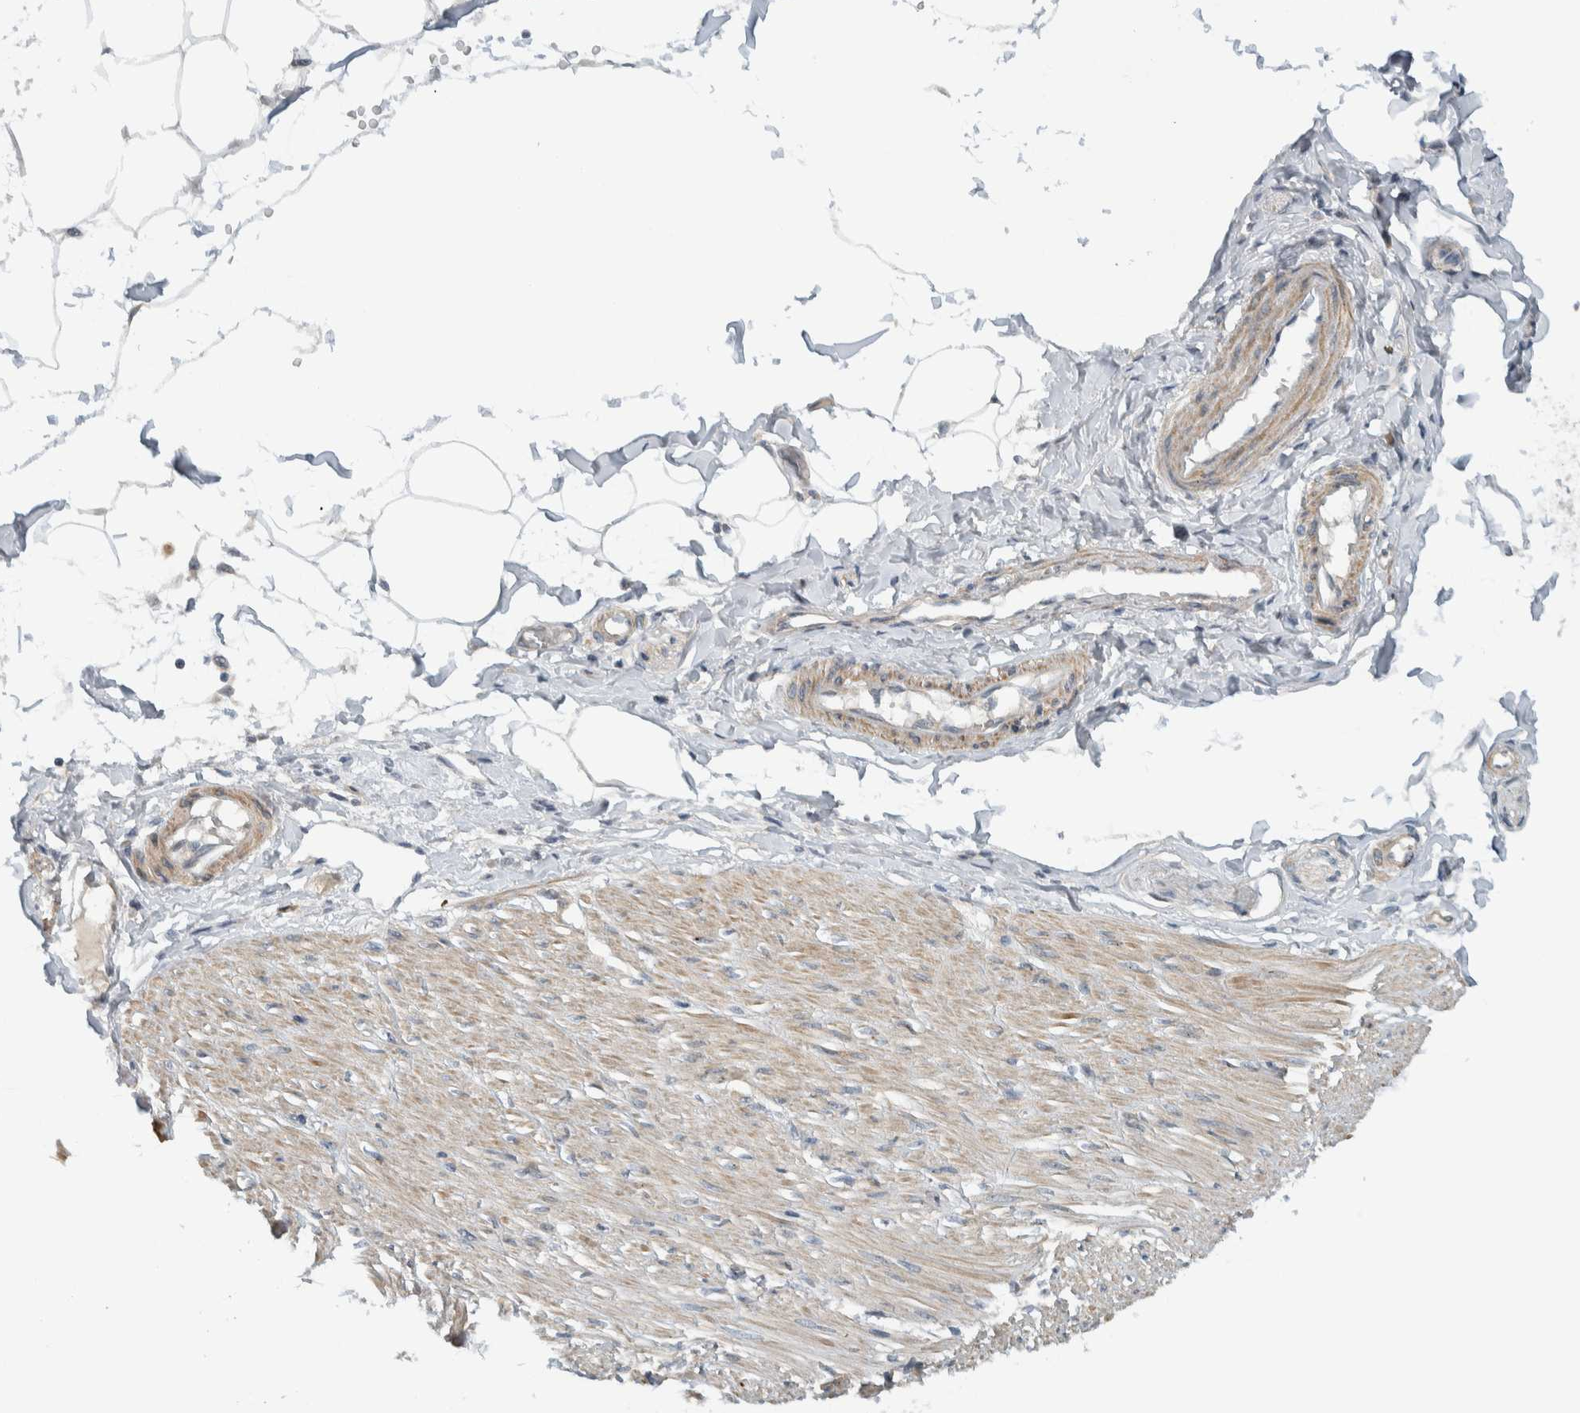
{"staining": {"intensity": "negative", "quantity": "none", "location": "none"}, "tissue": "adipose tissue", "cell_type": "Adipocytes", "image_type": "normal", "snomed": [{"axis": "morphology", "description": "Normal tissue, NOS"}, {"axis": "morphology", "description": "Adenocarcinoma, NOS"}, {"axis": "topography", "description": "Colon"}, {"axis": "topography", "description": "Peripheral nerve tissue"}], "caption": "This is an IHC image of benign adipose tissue. There is no staining in adipocytes.", "gene": "MPRIP", "patient": {"sex": "male", "age": 14}}